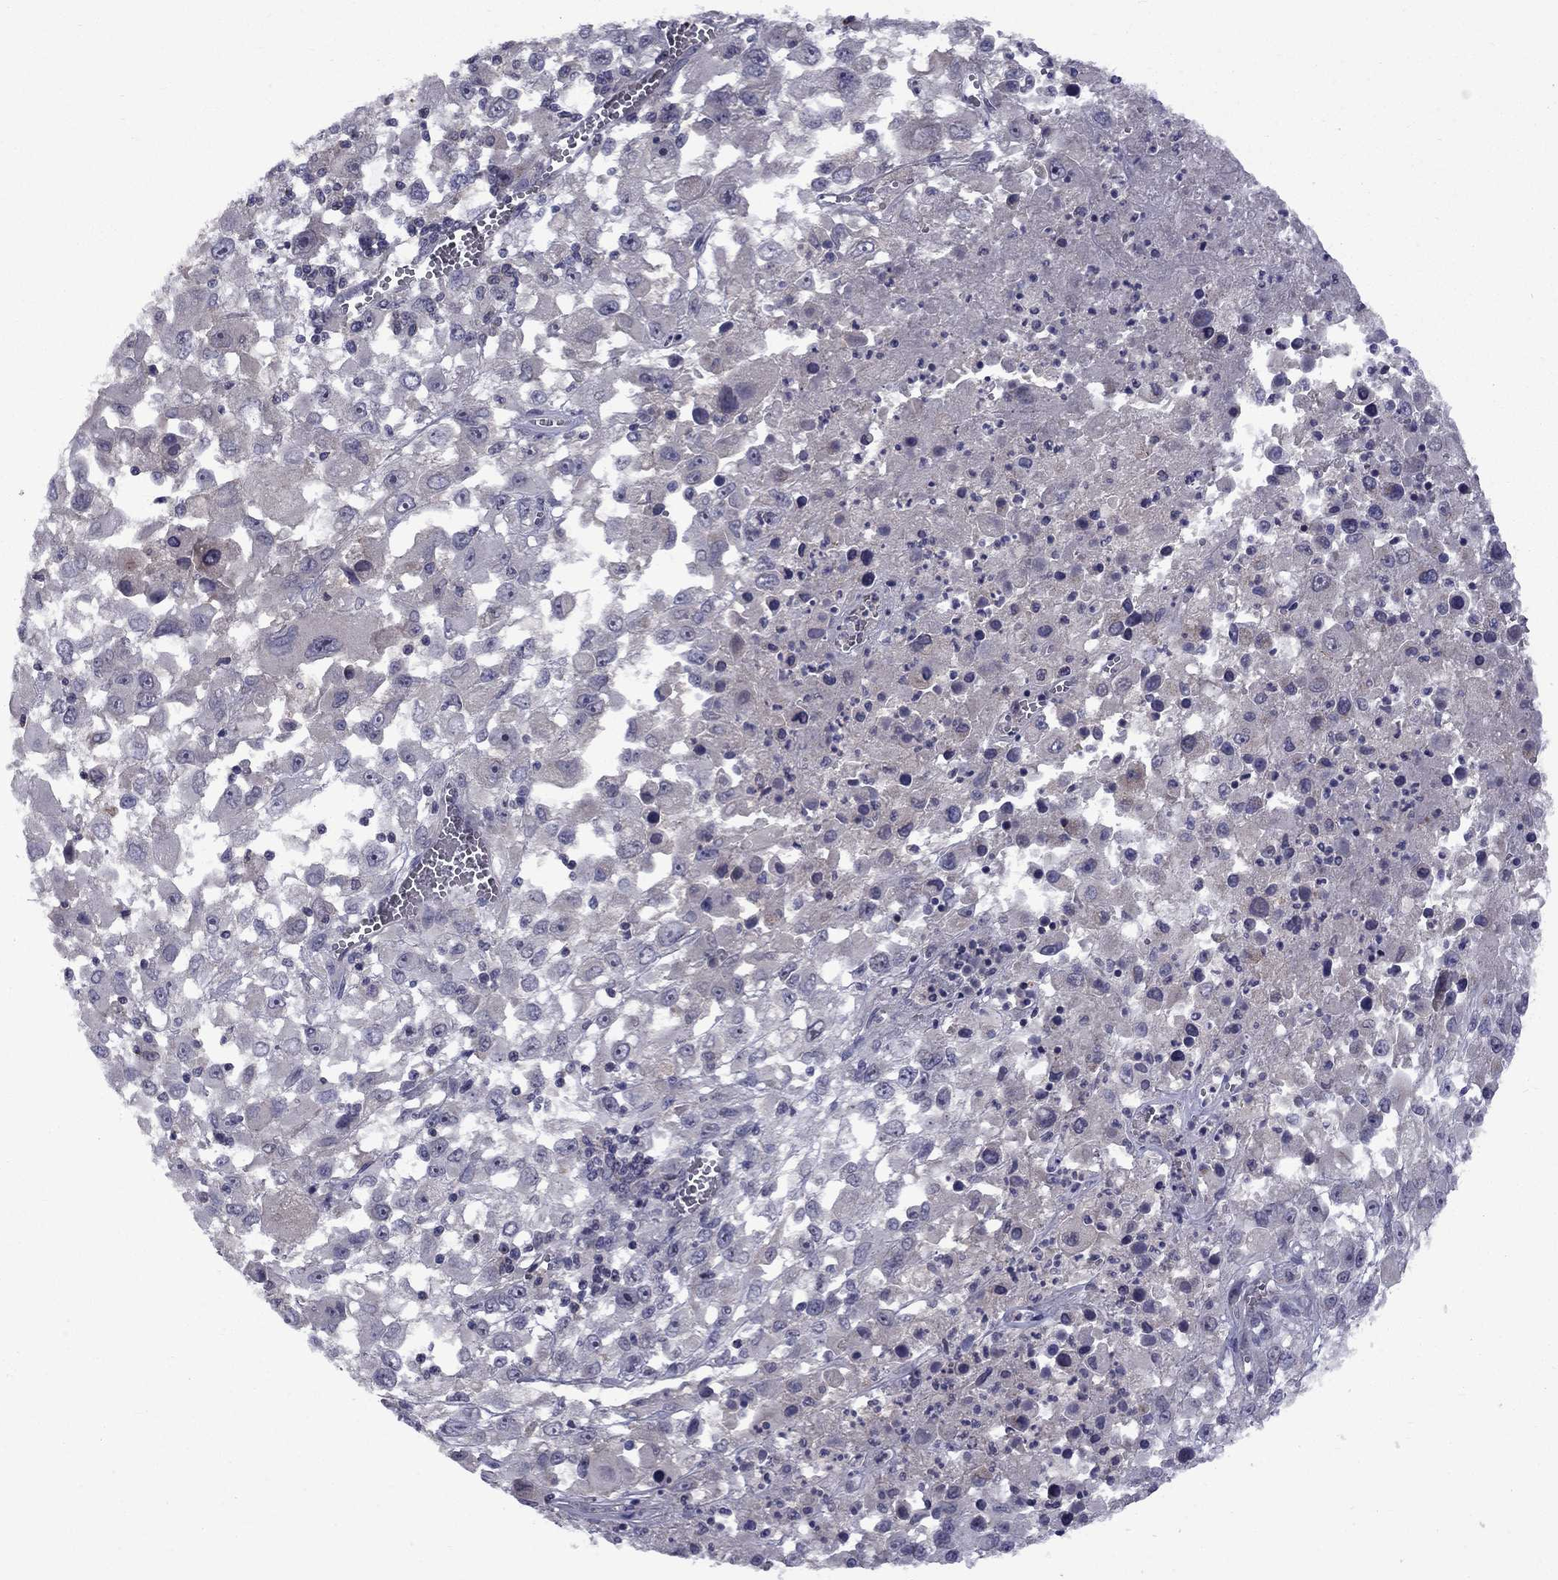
{"staining": {"intensity": "negative", "quantity": "none", "location": "none"}, "tissue": "melanoma", "cell_type": "Tumor cells", "image_type": "cancer", "snomed": [{"axis": "morphology", "description": "Malignant melanoma, Metastatic site"}, {"axis": "topography", "description": "Soft tissue"}], "caption": "IHC of malignant melanoma (metastatic site) shows no positivity in tumor cells. The staining is performed using DAB brown chromogen with nuclei counter-stained in using hematoxylin.", "gene": "SNTA1", "patient": {"sex": "male", "age": 50}}